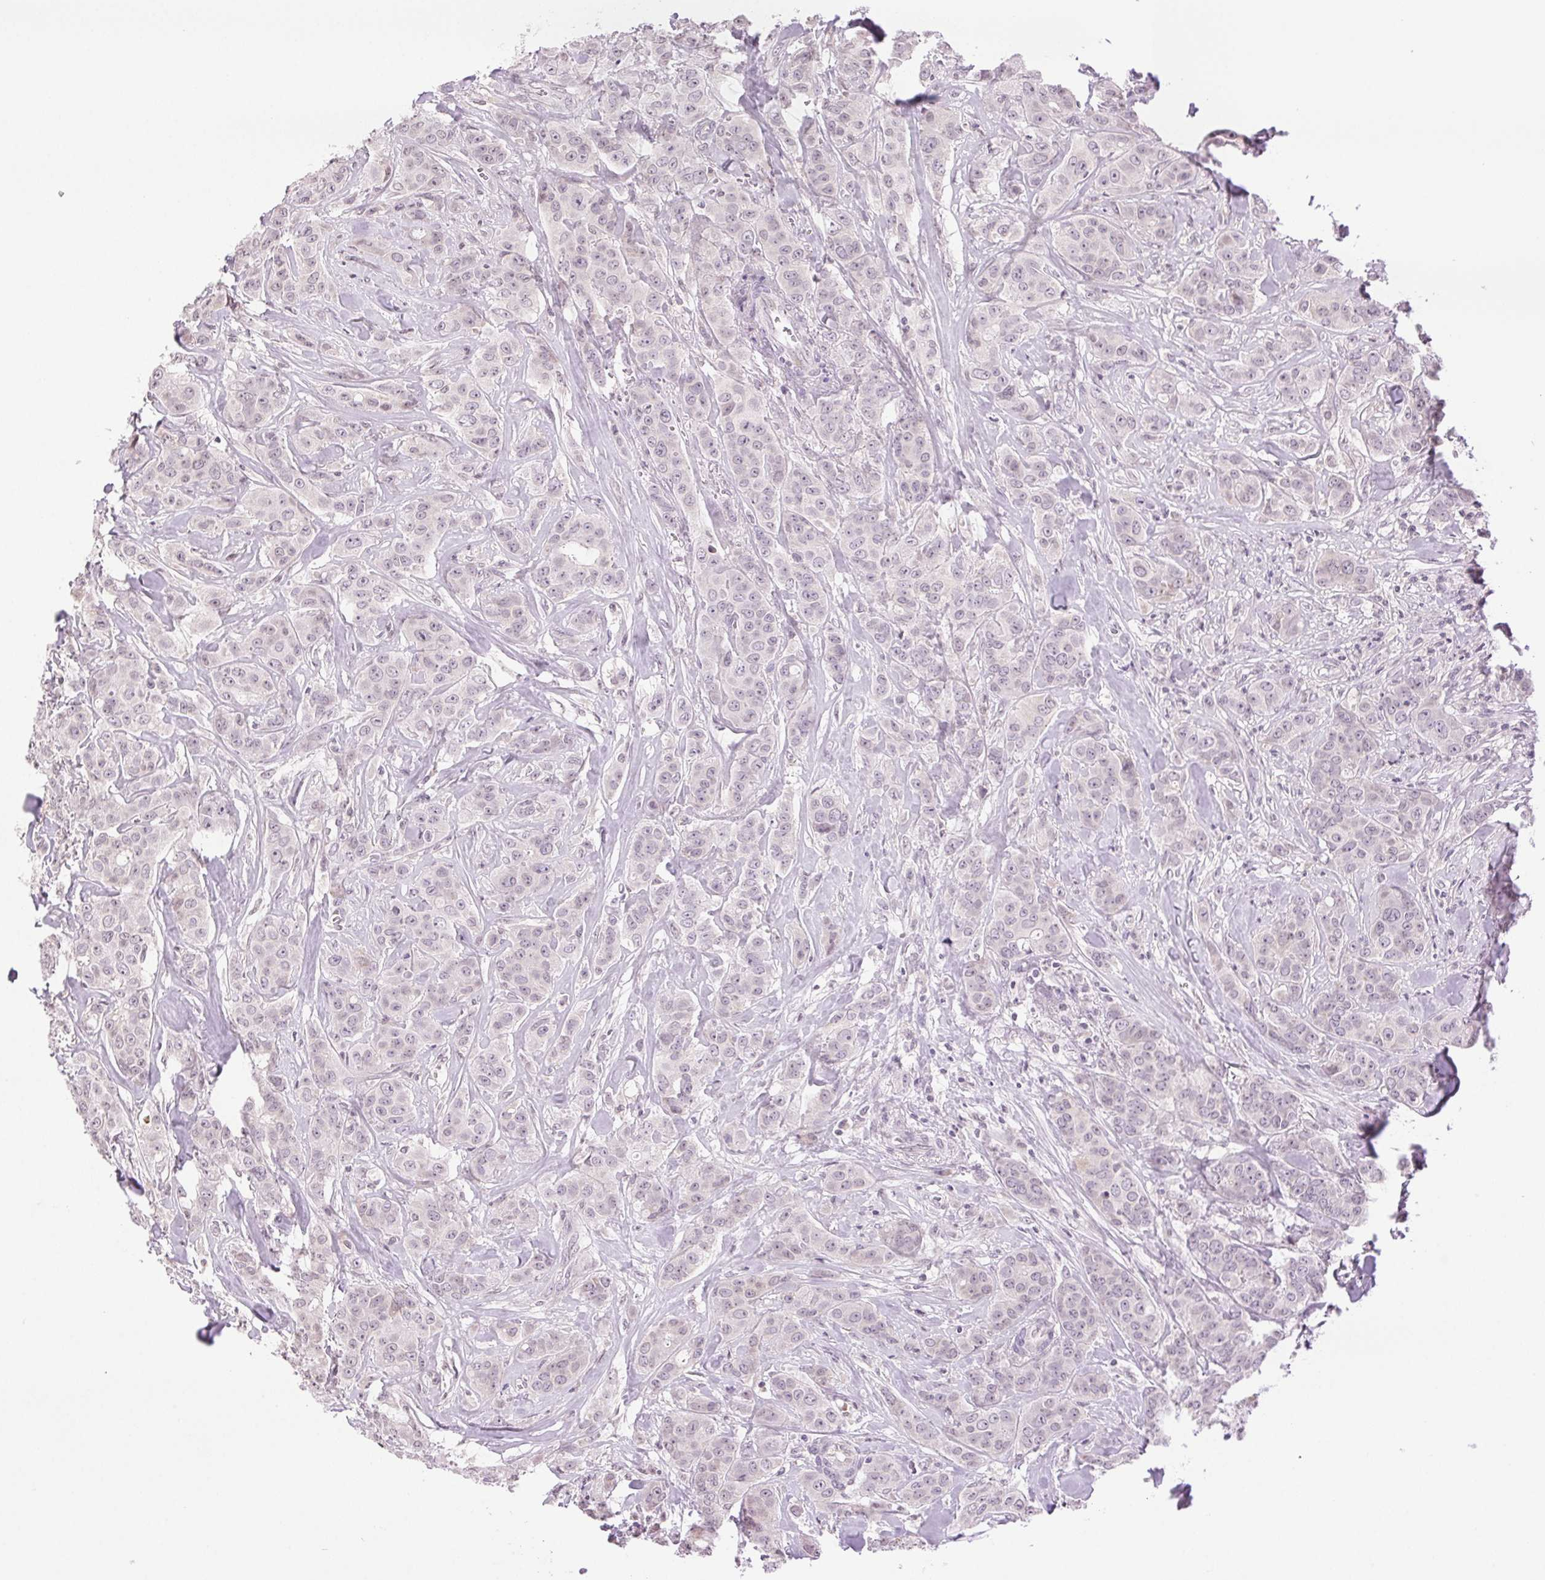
{"staining": {"intensity": "negative", "quantity": "none", "location": "none"}, "tissue": "breast cancer", "cell_type": "Tumor cells", "image_type": "cancer", "snomed": [{"axis": "morphology", "description": "Duct carcinoma"}, {"axis": "topography", "description": "Breast"}], "caption": "Breast invasive ductal carcinoma stained for a protein using IHC exhibits no staining tumor cells.", "gene": "TNNT3", "patient": {"sex": "female", "age": 43}}